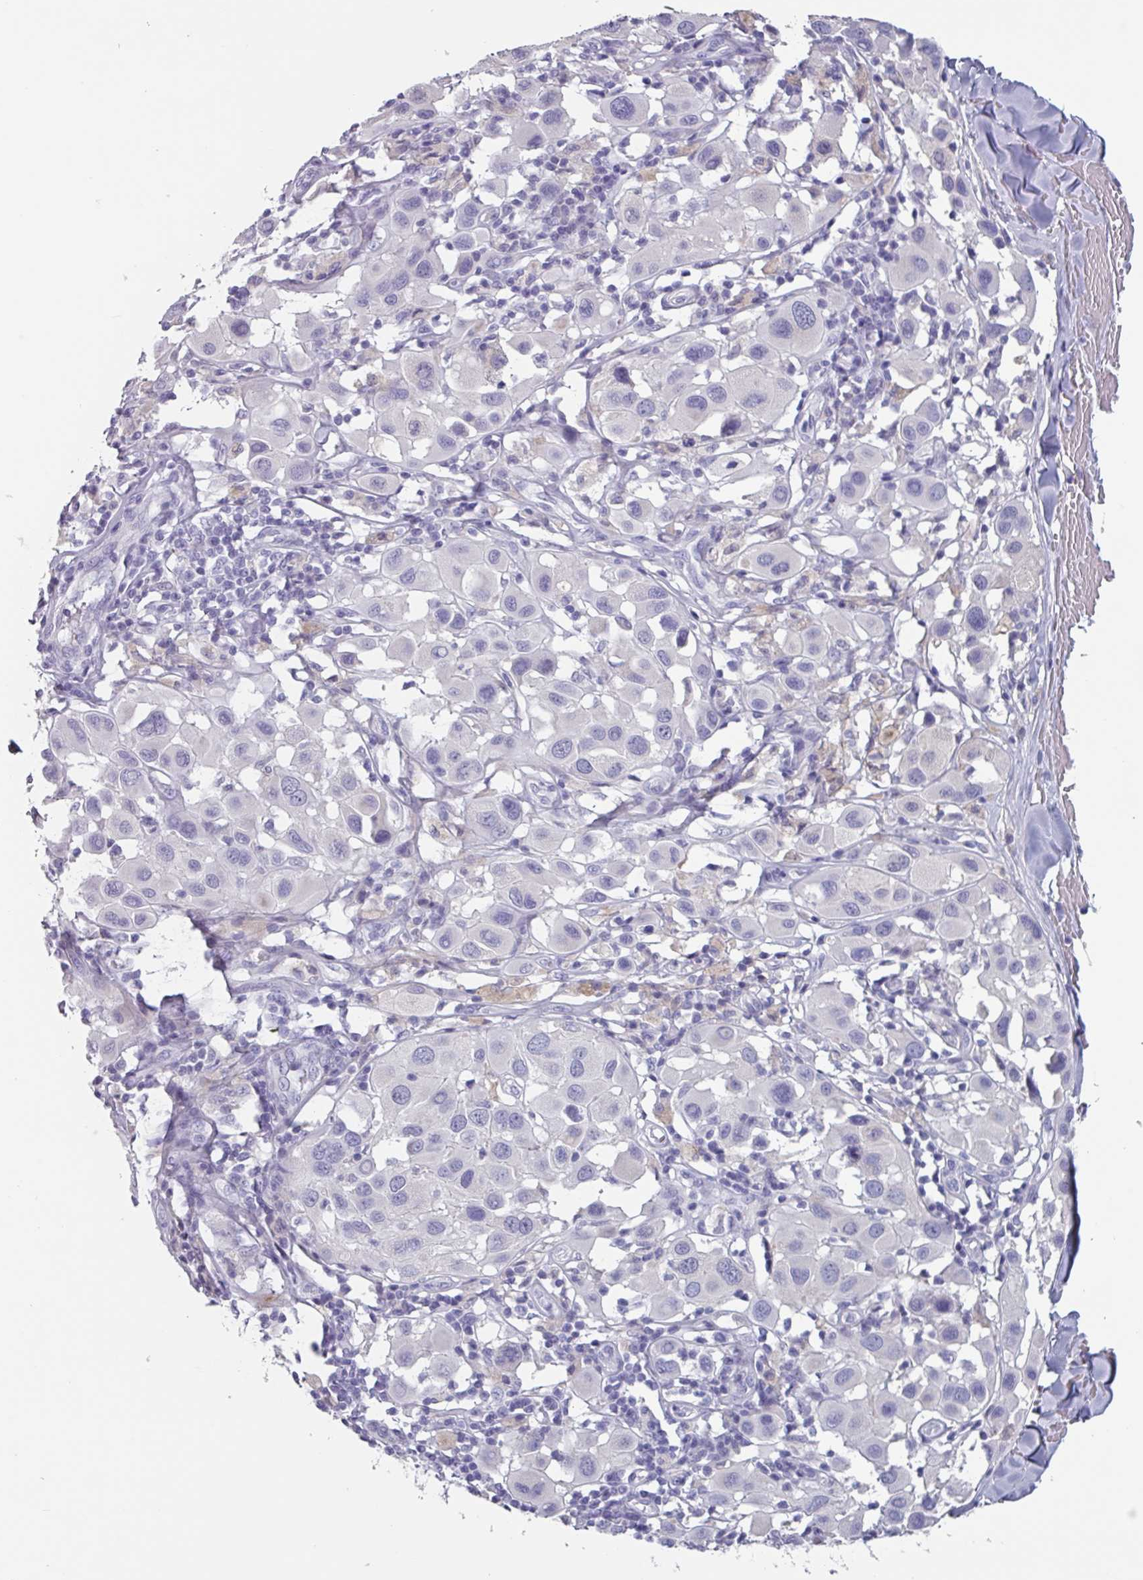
{"staining": {"intensity": "negative", "quantity": "none", "location": "none"}, "tissue": "melanoma", "cell_type": "Tumor cells", "image_type": "cancer", "snomed": [{"axis": "morphology", "description": "Malignant melanoma, Metastatic site"}, {"axis": "topography", "description": "Skin"}], "caption": "Immunohistochemistry photomicrograph of human melanoma stained for a protein (brown), which shows no staining in tumor cells.", "gene": "OR2T10", "patient": {"sex": "male", "age": 41}}